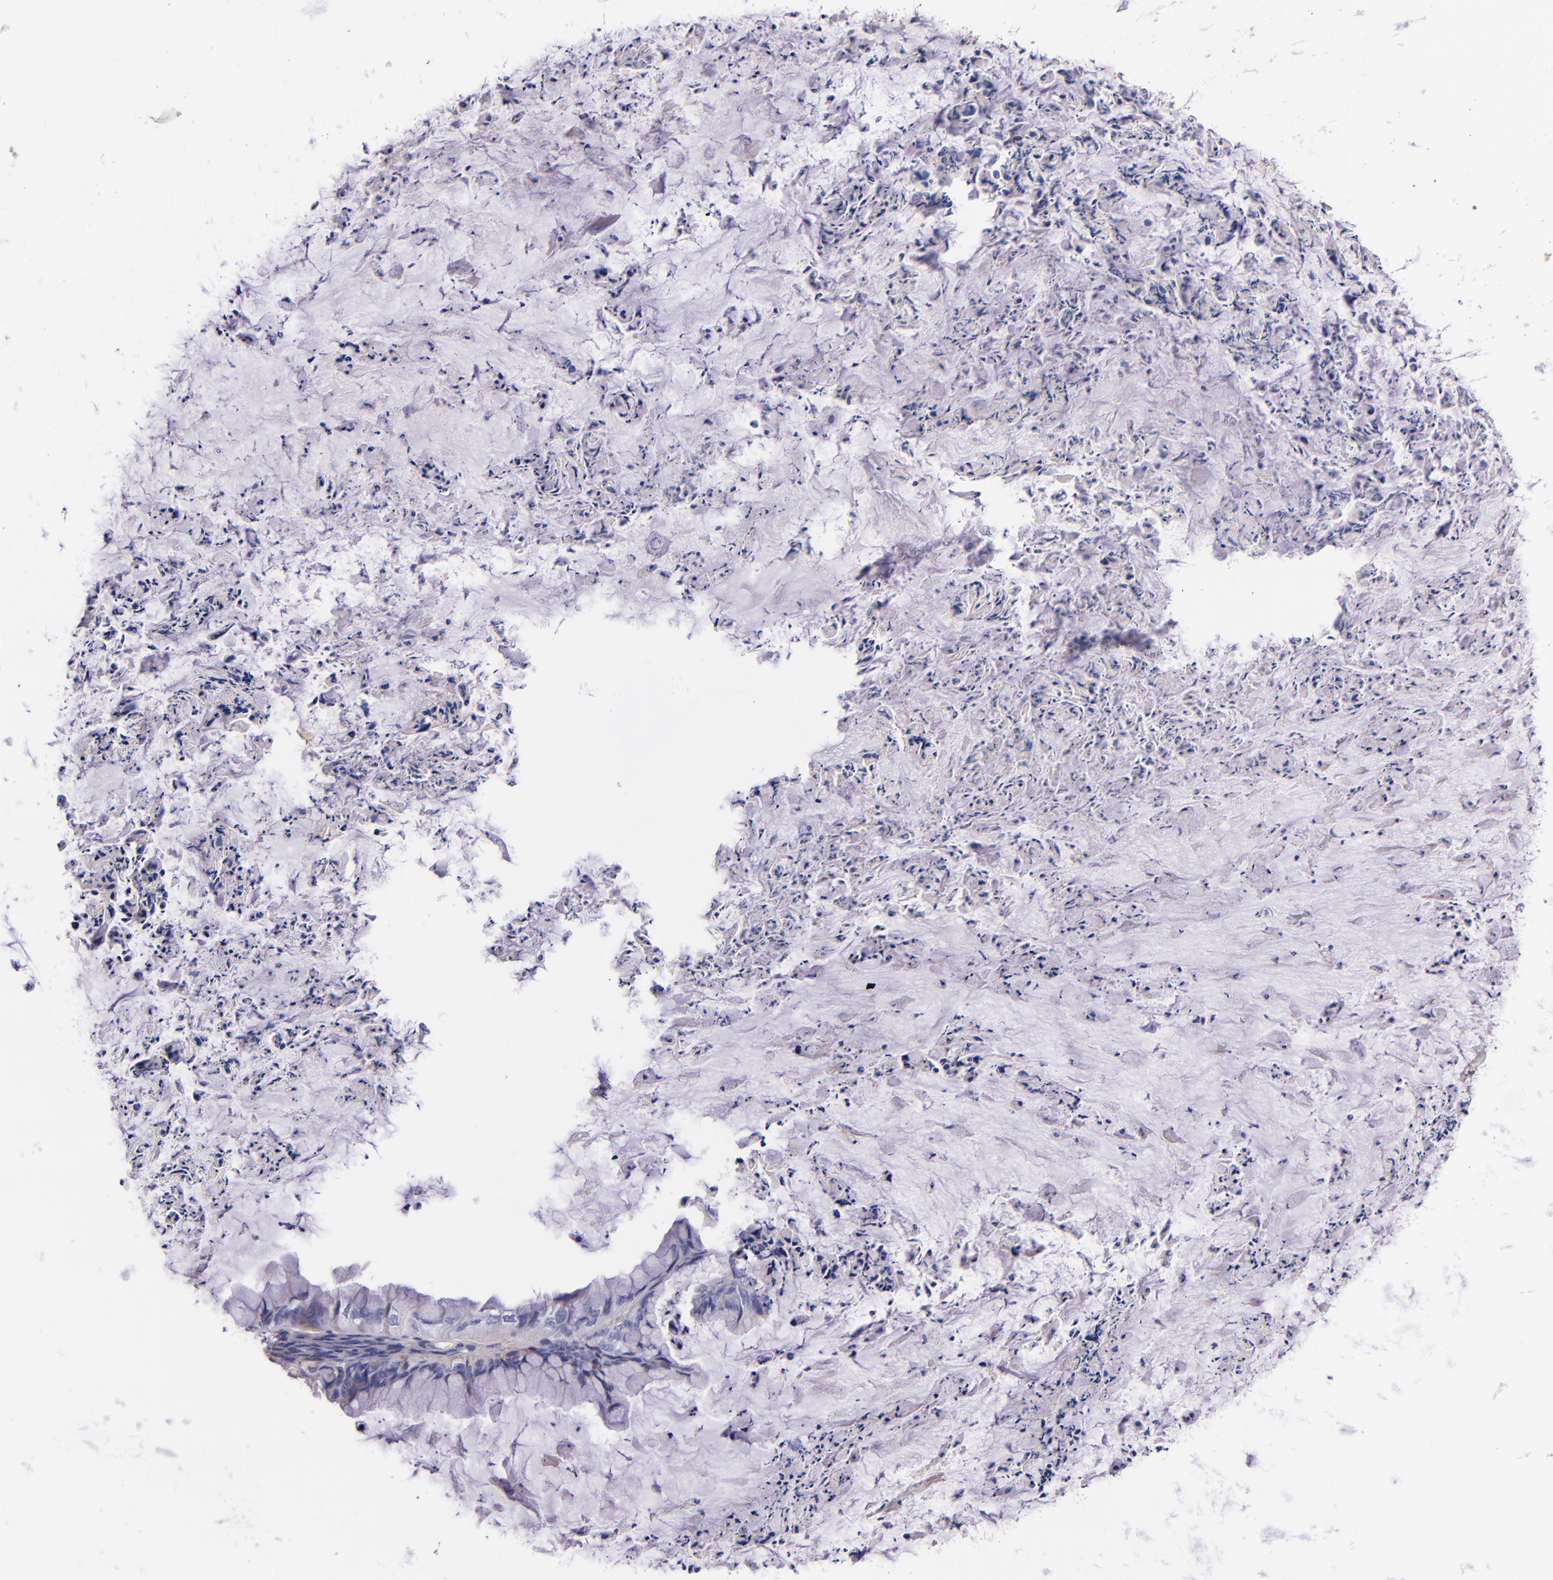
{"staining": {"intensity": "negative", "quantity": "none", "location": "none"}, "tissue": "ovarian cancer", "cell_type": "Tumor cells", "image_type": "cancer", "snomed": [{"axis": "morphology", "description": "Cystadenocarcinoma, mucinous, NOS"}, {"axis": "topography", "description": "Ovary"}], "caption": "Immunohistochemistry (IHC) of human ovarian mucinous cystadenocarcinoma shows no positivity in tumor cells. The staining is performed using DAB brown chromogen with nuclei counter-stained in using hematoxylin.", "gene": "KNG1", "patient": {"sex": "female", "age": 36}}